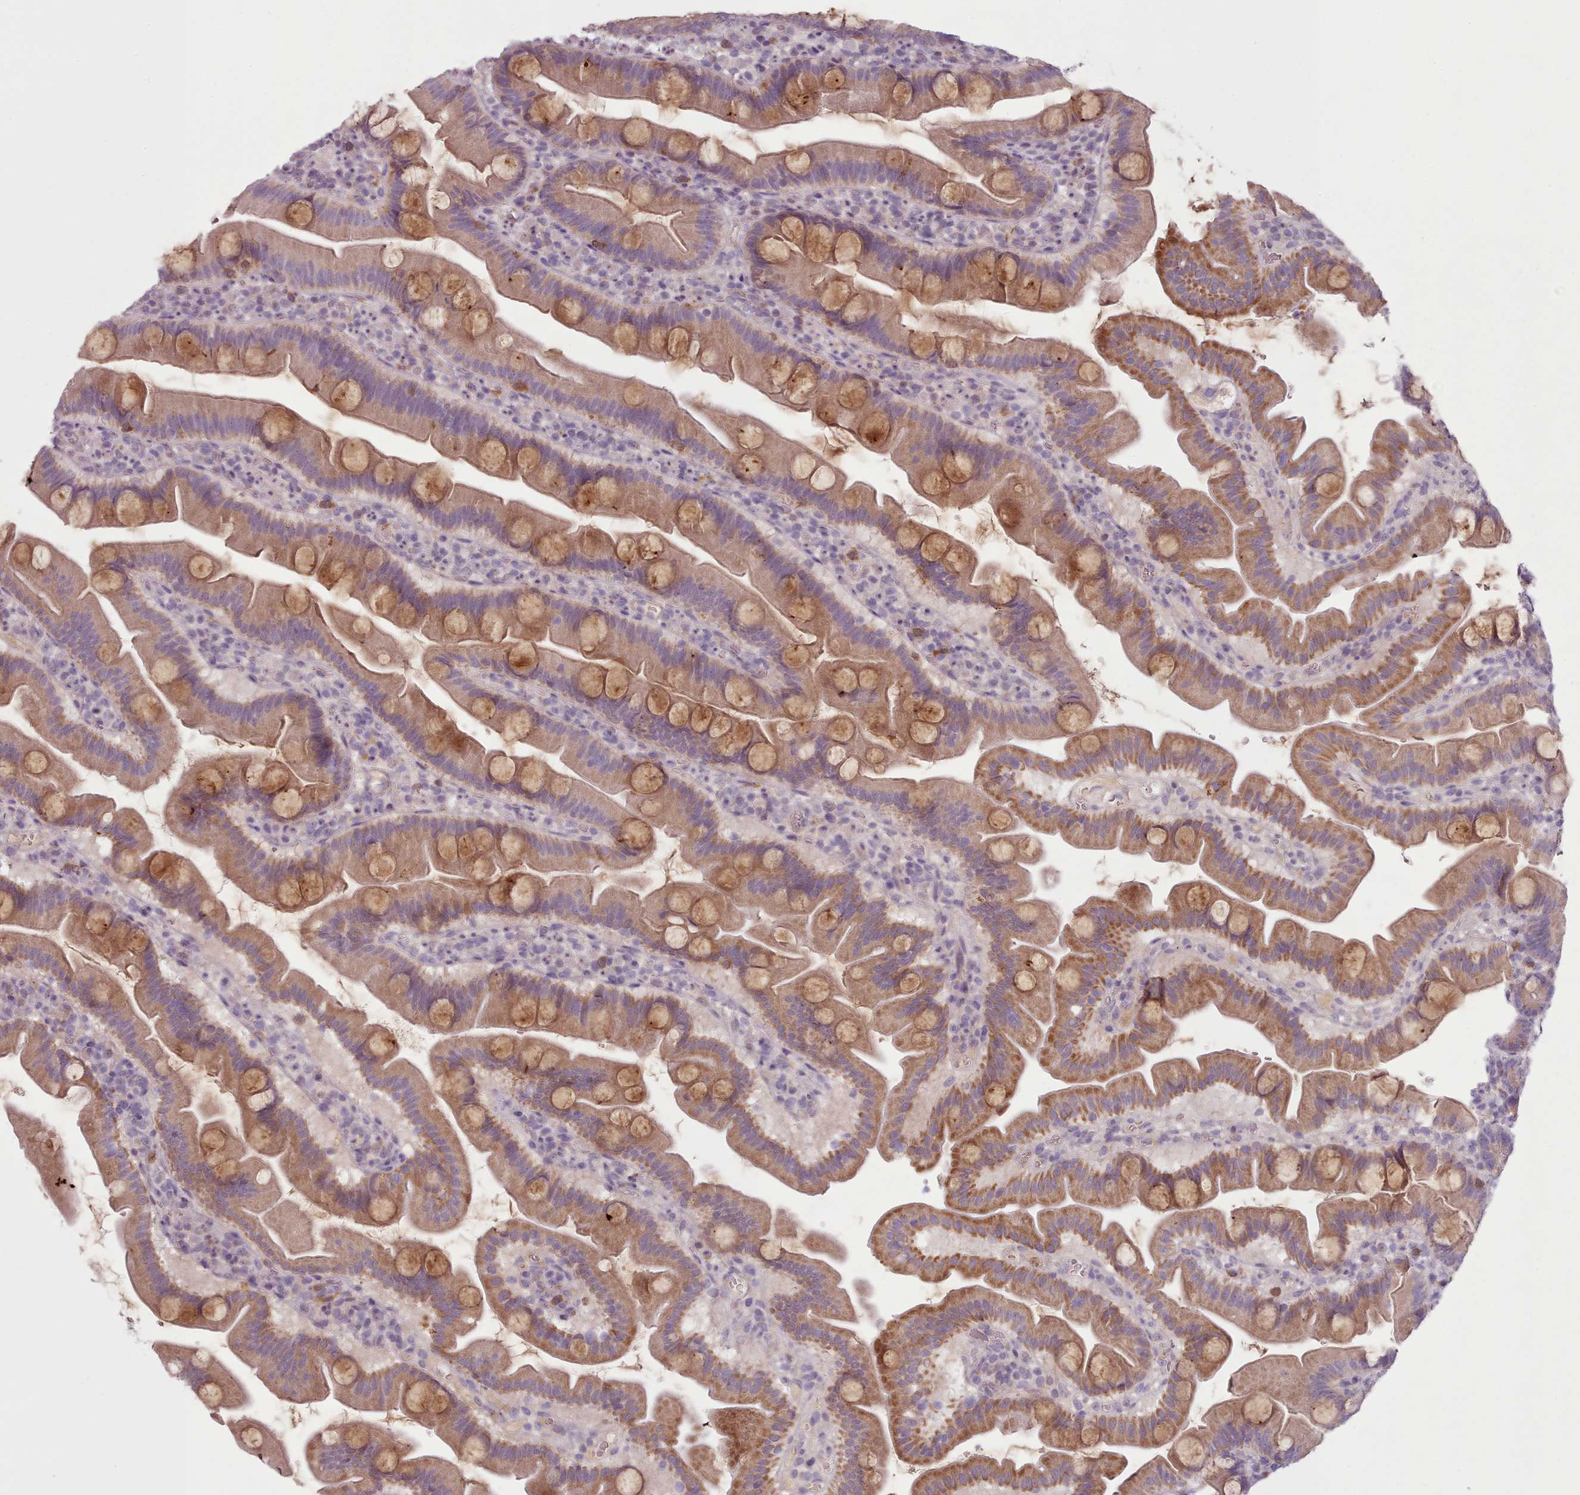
{"staining": {"intensity": "moderate", "quantity": ">75%", "location": "cytoplasmic/membranous"}, "tissue": "small intestine", "cell_type": "Glandular cells", "image_type": "normal", "snomed": [{"axis": "morphology", "description": "Normal tissue, NOS"}, {"axis": "topography", "description": "Small intestine"}], "caption": "An immunohistochemistry photomicrograph of unremarkable tissue is shown. Protein staining in brown labels moderate cytoplasmic/membranous positivity in small intestine within glandular cells. Using DAB (brown) and hematoxylin (blue) stains, captured at high magnification using brightfield microscopy.", "gene": "LAPTM5", "patient": {"sex": "female", "age": 68}}